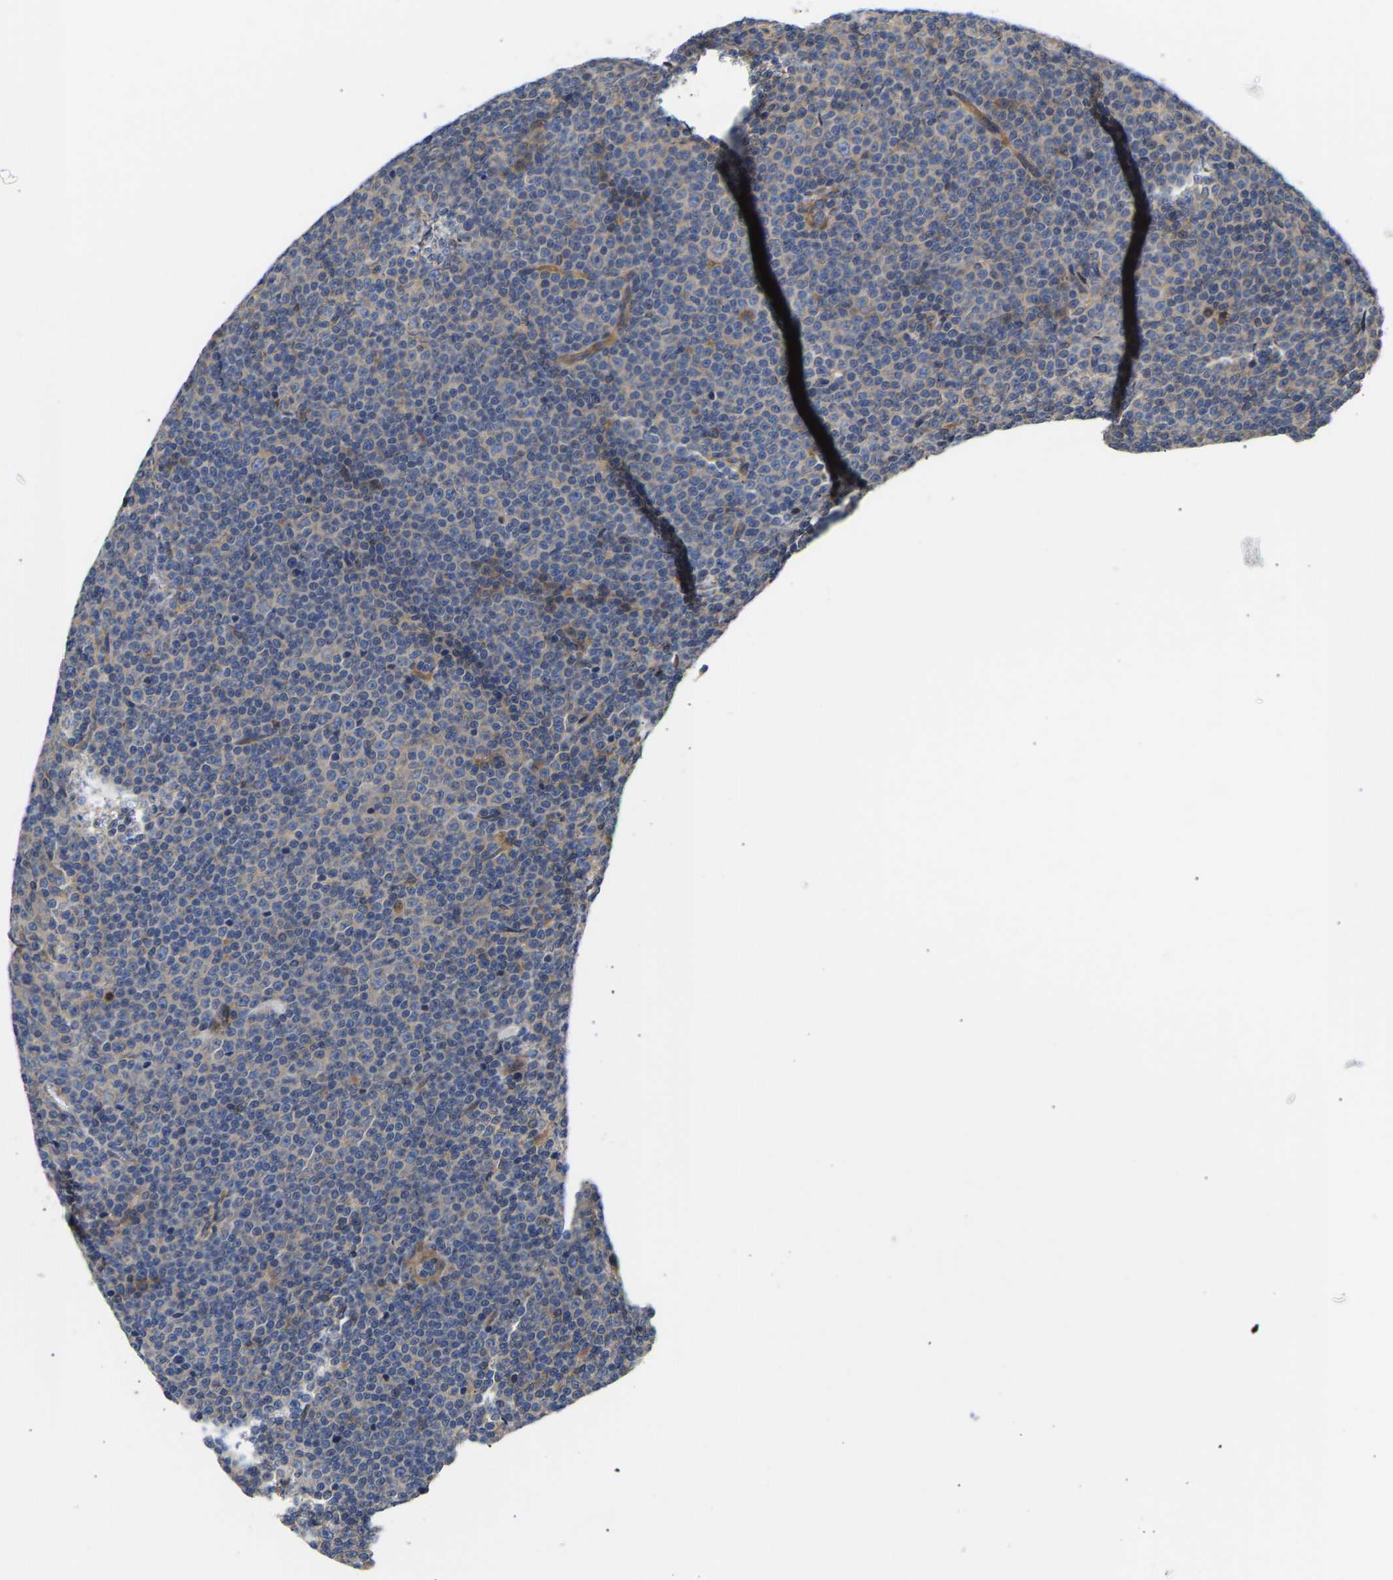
{"staining": {"intensity": "negative", "quantity": "none", "location": "none"}, "tissue": "lymphoma", "cell_type": "Tumor cells", "image_type": "cancer", "snomed": [{"axis": "morphology", "description": "Malignant lymphoma, non-Hodgkin's type, Low grade"}, {"axis": "topography", "description": "Lymph node"}], "caption": "Human lymphoma stained for a protein using immunohistochemistry demonstrates no positivity in tumor cells.", "gene": "AIMP2", "patient": {"sex": "female", "age": 67}}